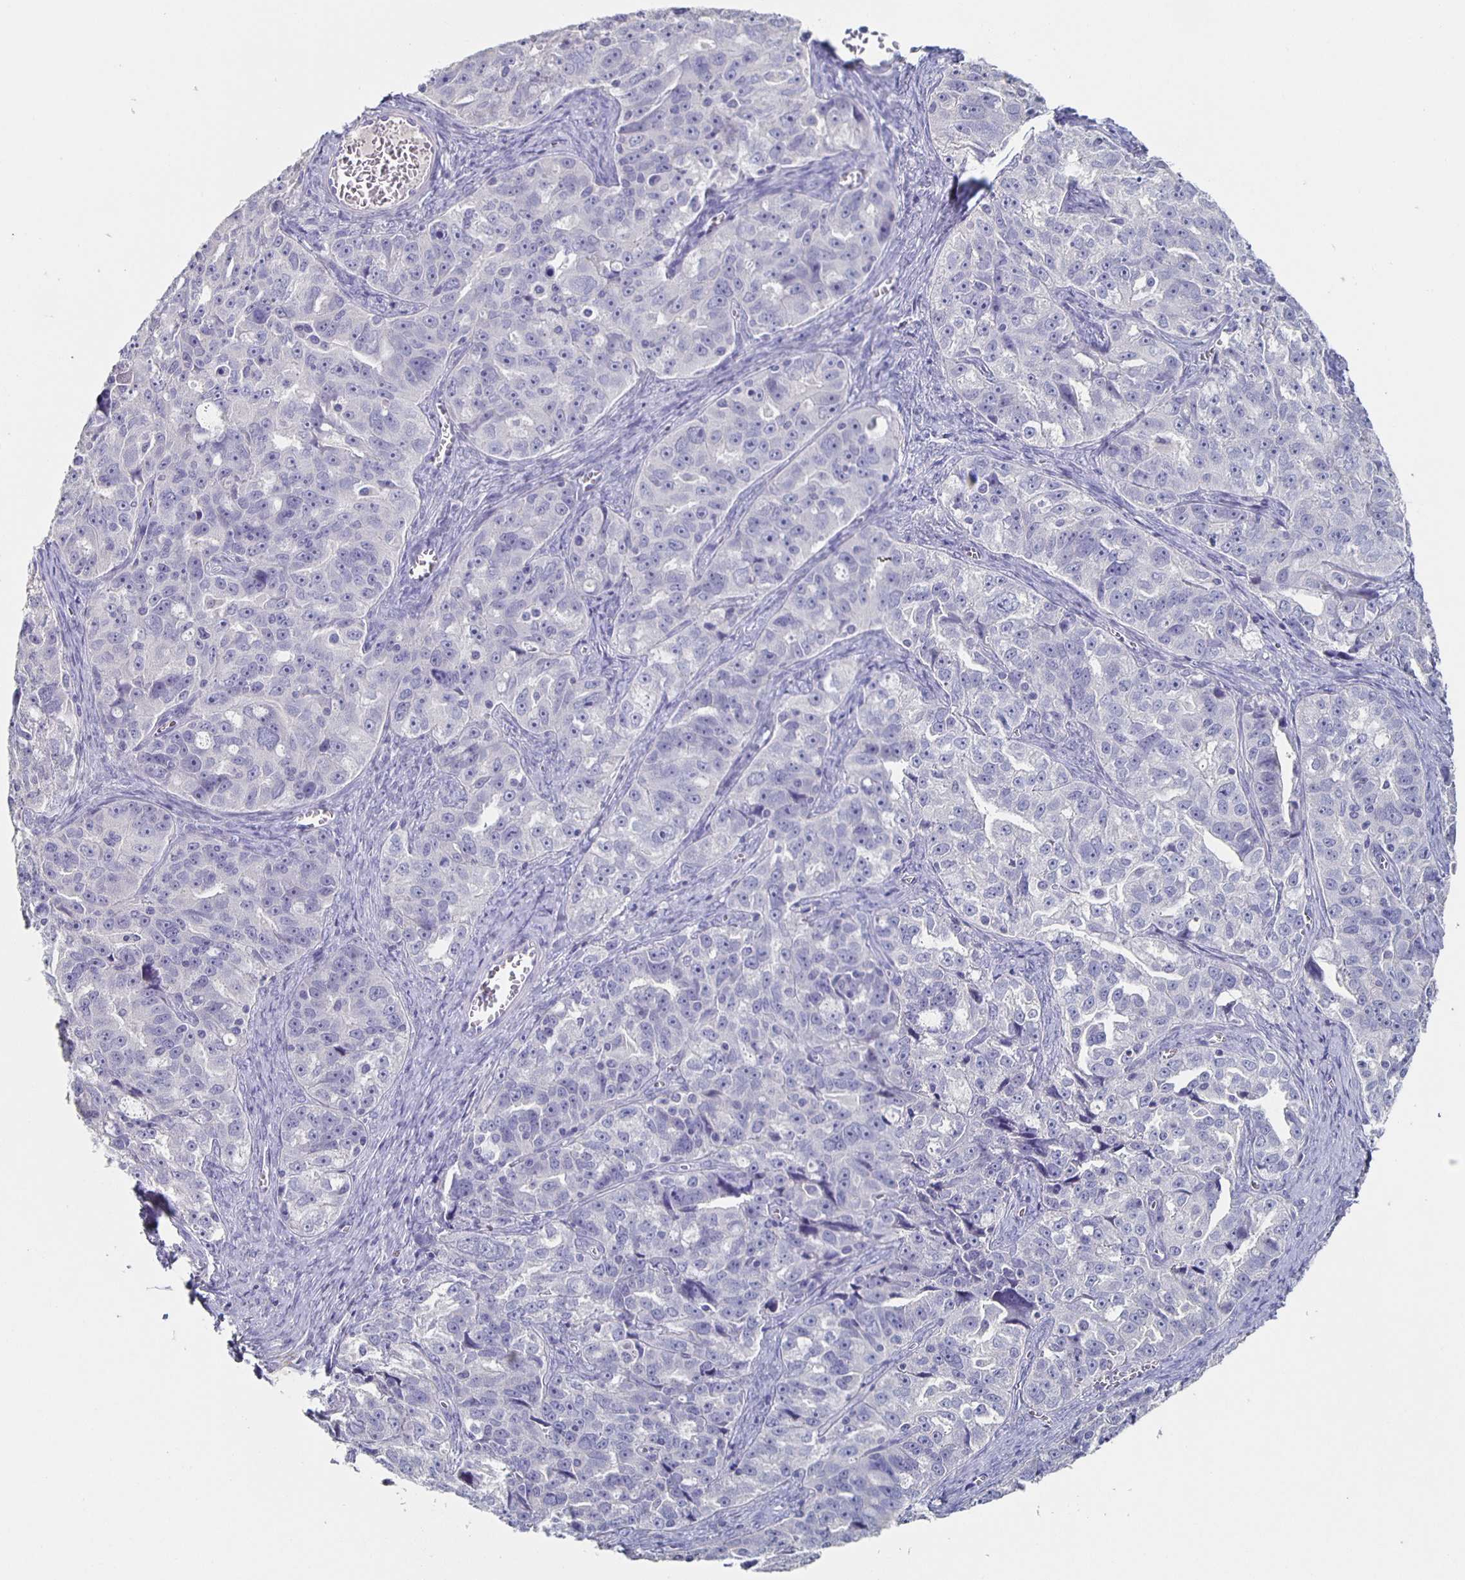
{"staining": {"intensity": "negative", "quantity": "none", "location": "none"}, "tissue": "ovarian cancer", "cell_type": "Tumor cells", "image_type": "cancer", "snomed": [{"axis": "morphology", "description": "Cystadenocarcinoma, serous, NOS"}, {"axis": "topography", "description": "Ovary"}], "caption": "Protein analysis of ovarian cancer (serous cystadenocarcinoma) reveals no significant staining in tumor cells.", "gene": "CACNA2D2", "patient": {"sex": "female", "age": 51}}